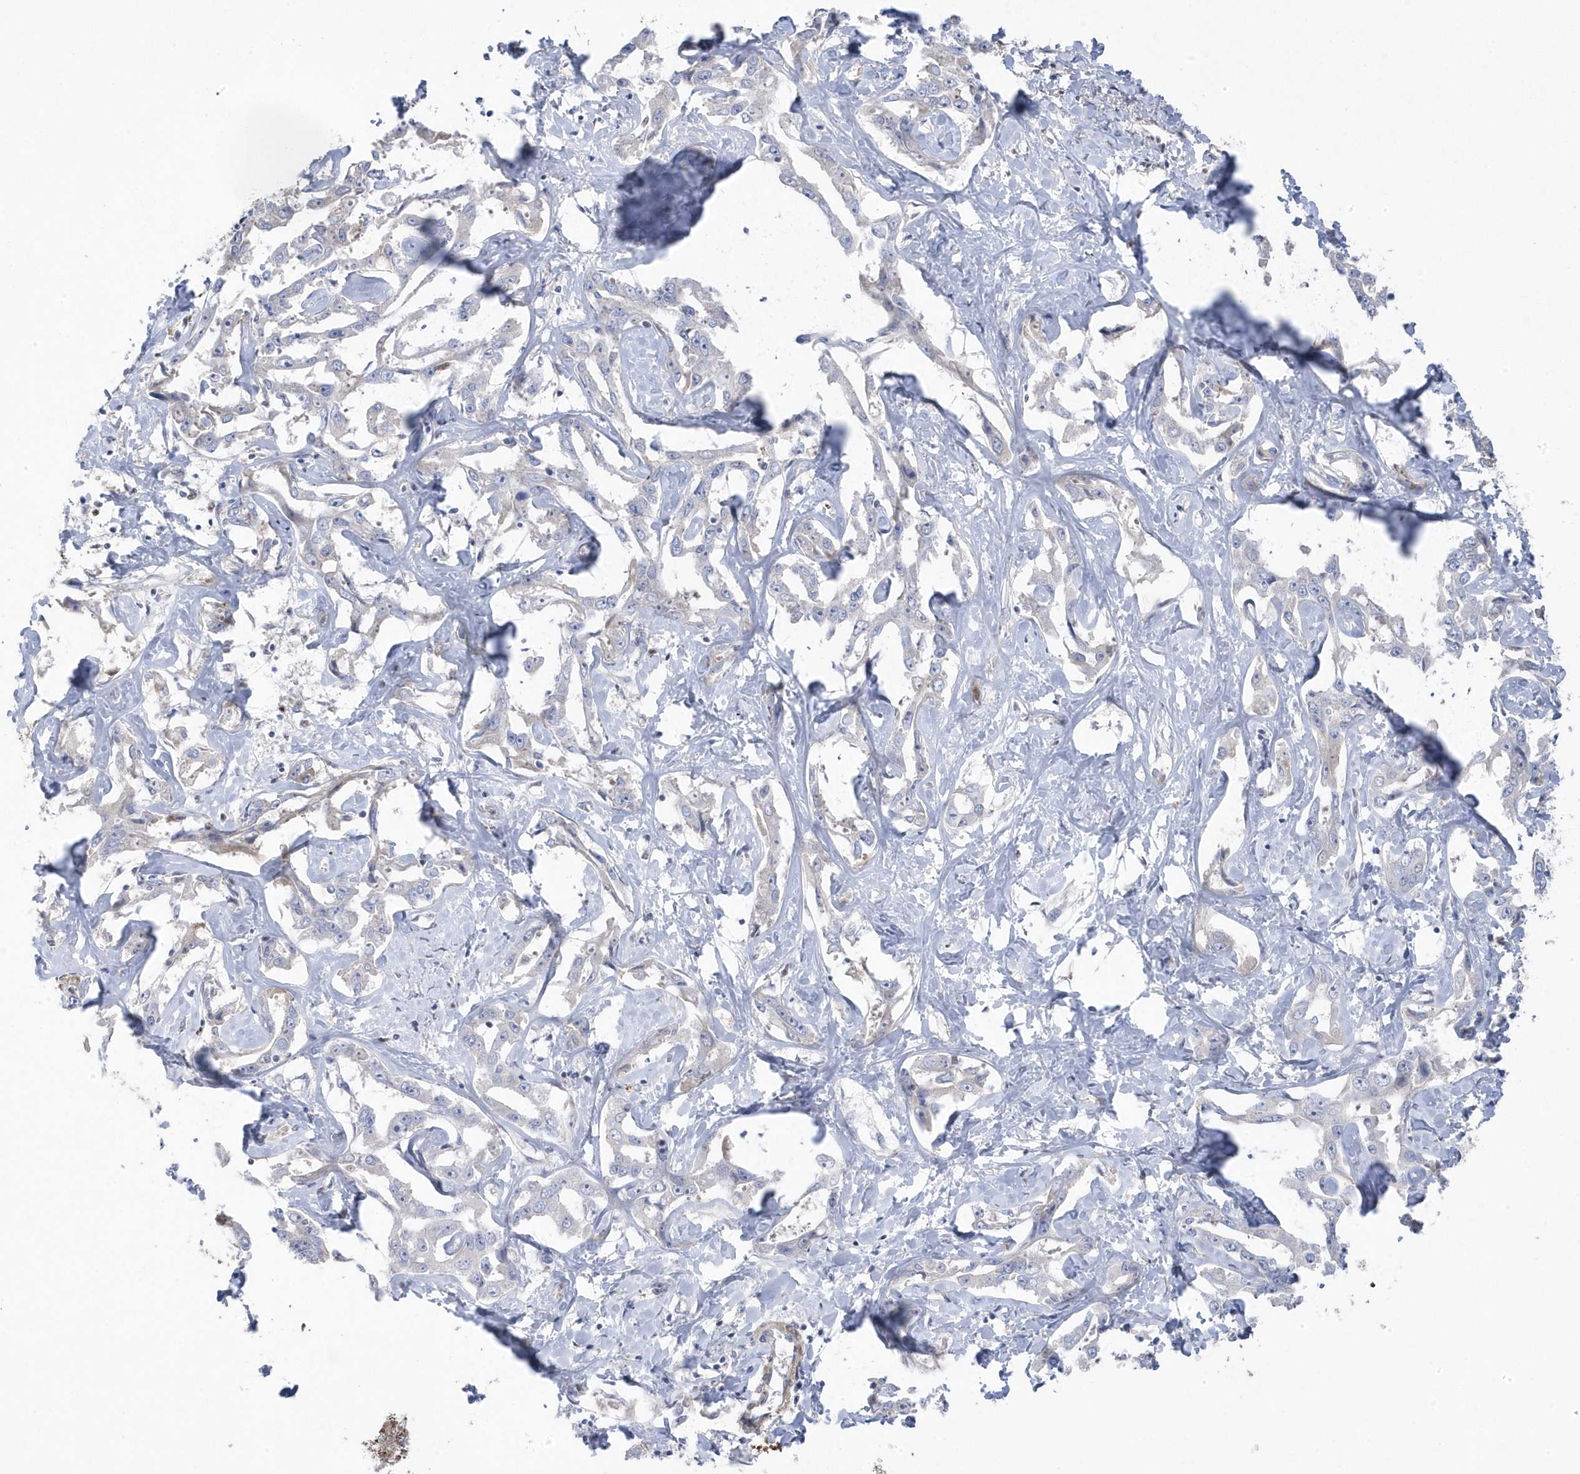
{"staining": {"intensity": "negative", "quantity": "none", "location": "none"}, "tissue": "liver cancer", "cell_type": "Tumor cells", "image_type": "cancer", "snomed": [{"axis": "morphology", "description": "Cholangiocarcinoma"}, {"axis": "topography", "description": "Liver"}], "caption": "DAB immunohistochemical staining of human liver cancer exhibits no significant positivity in tumor cells.", "gene": "GTPBP6", "patient": {"sex": "male", "age": 59}}